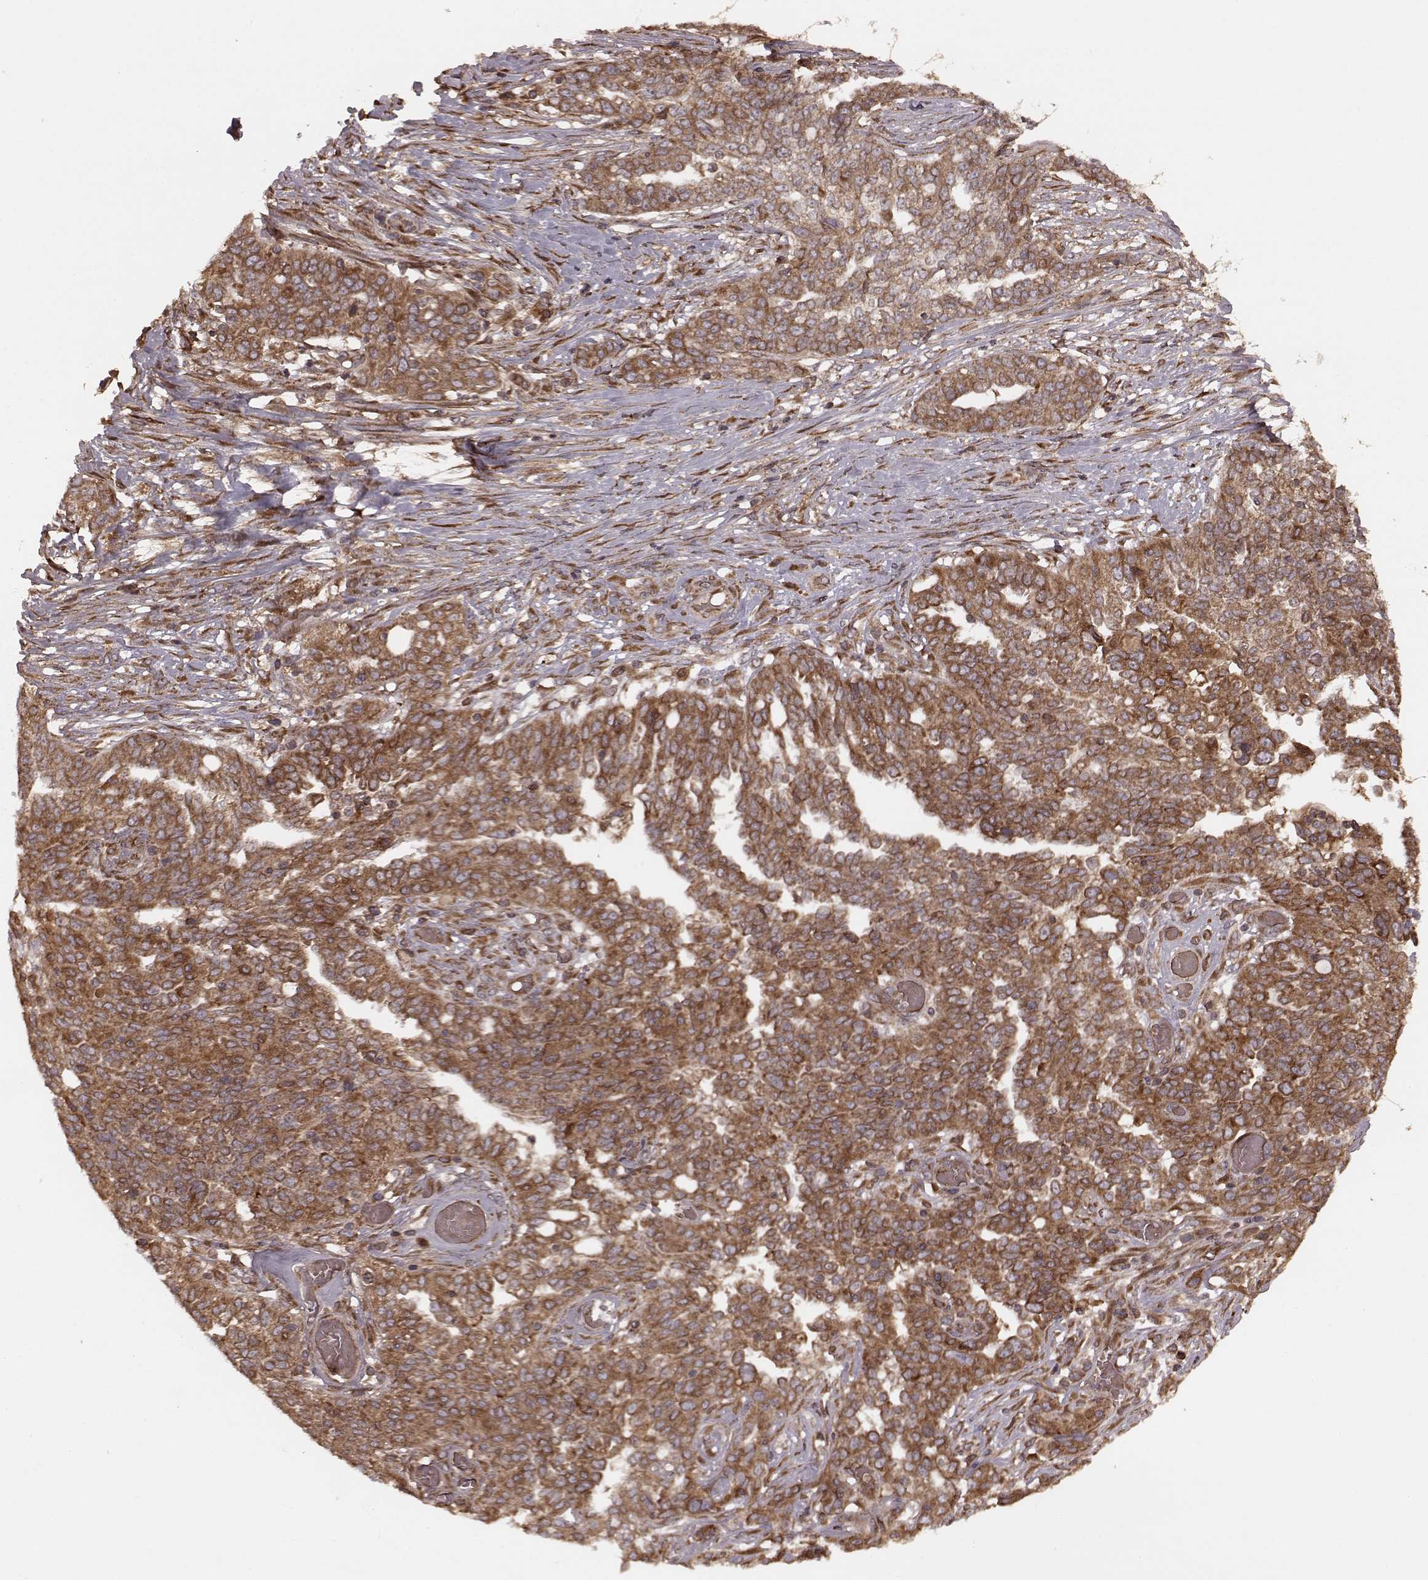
{"staining": {"intensity": "strong", "quantity": ">75%", "location": "cytoplasmic/membranous"}, "tissue": "ovarian cancer", "cell_type": "Tumor cells", "image_type": "cancer", "snomed": [{"axis": "morphology", "description": "Cystadenocarcinoma, serous, NOS"}, {"axis": "topography", "description": "Ovary"}], "caption": "High-magnification brightfield microscopy of ovarian cancer stained with DAB (3,3'-diaminobenzidine) (brown) and counterstained with hematoxylin (blue). tumor cells exhibit strong cytoplasmic/membranous staining is appreciated in approximately>75% of cells.", "gene": "AGPAT1", "patient": {"sex": "female", "age": 67}}